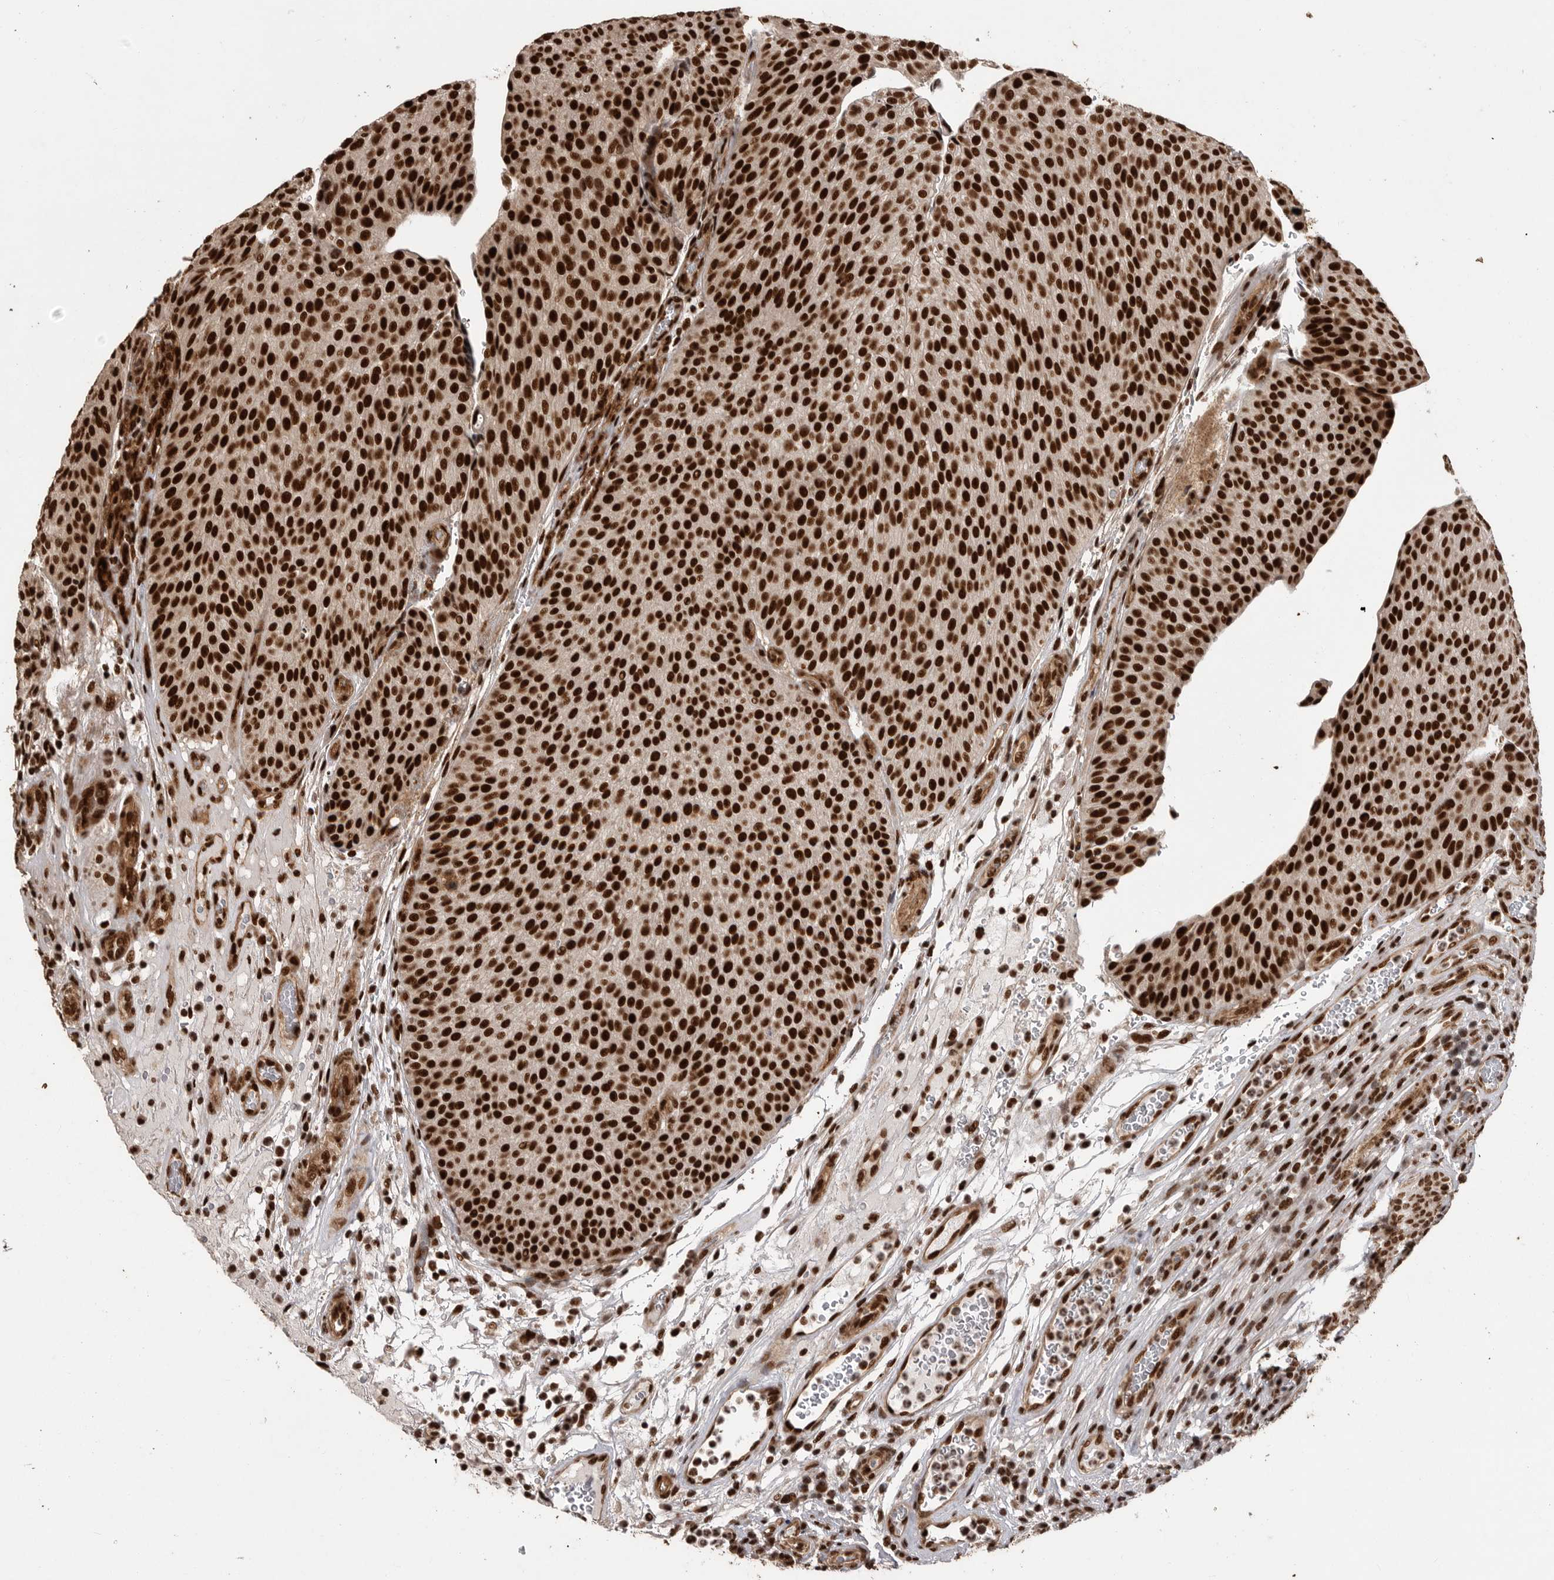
{"staining": {"intensity": "strong", "quantity": ">75%", "location": "nuclear"}, "tissue": "urothelial cancer", "cell_type": "Tumor cells", "image_type": "cancer", "snomed": [{"axis": "morphology", "description": "Normal tissue, NOS"}, {"axis": "morphology", "description": "Urothelial carcinoma, Low grade"}, {"axis": "topography", "description": "Smooth muscle"}, {"axis": "topography", "description": "Urinary bladder"}], "caption": "Human urothelial cancer stained with a protein marker reveals strong staining in tumor cells.", "gene": "PPP1R8", "patient": {"sex": "male", "age": 60}}